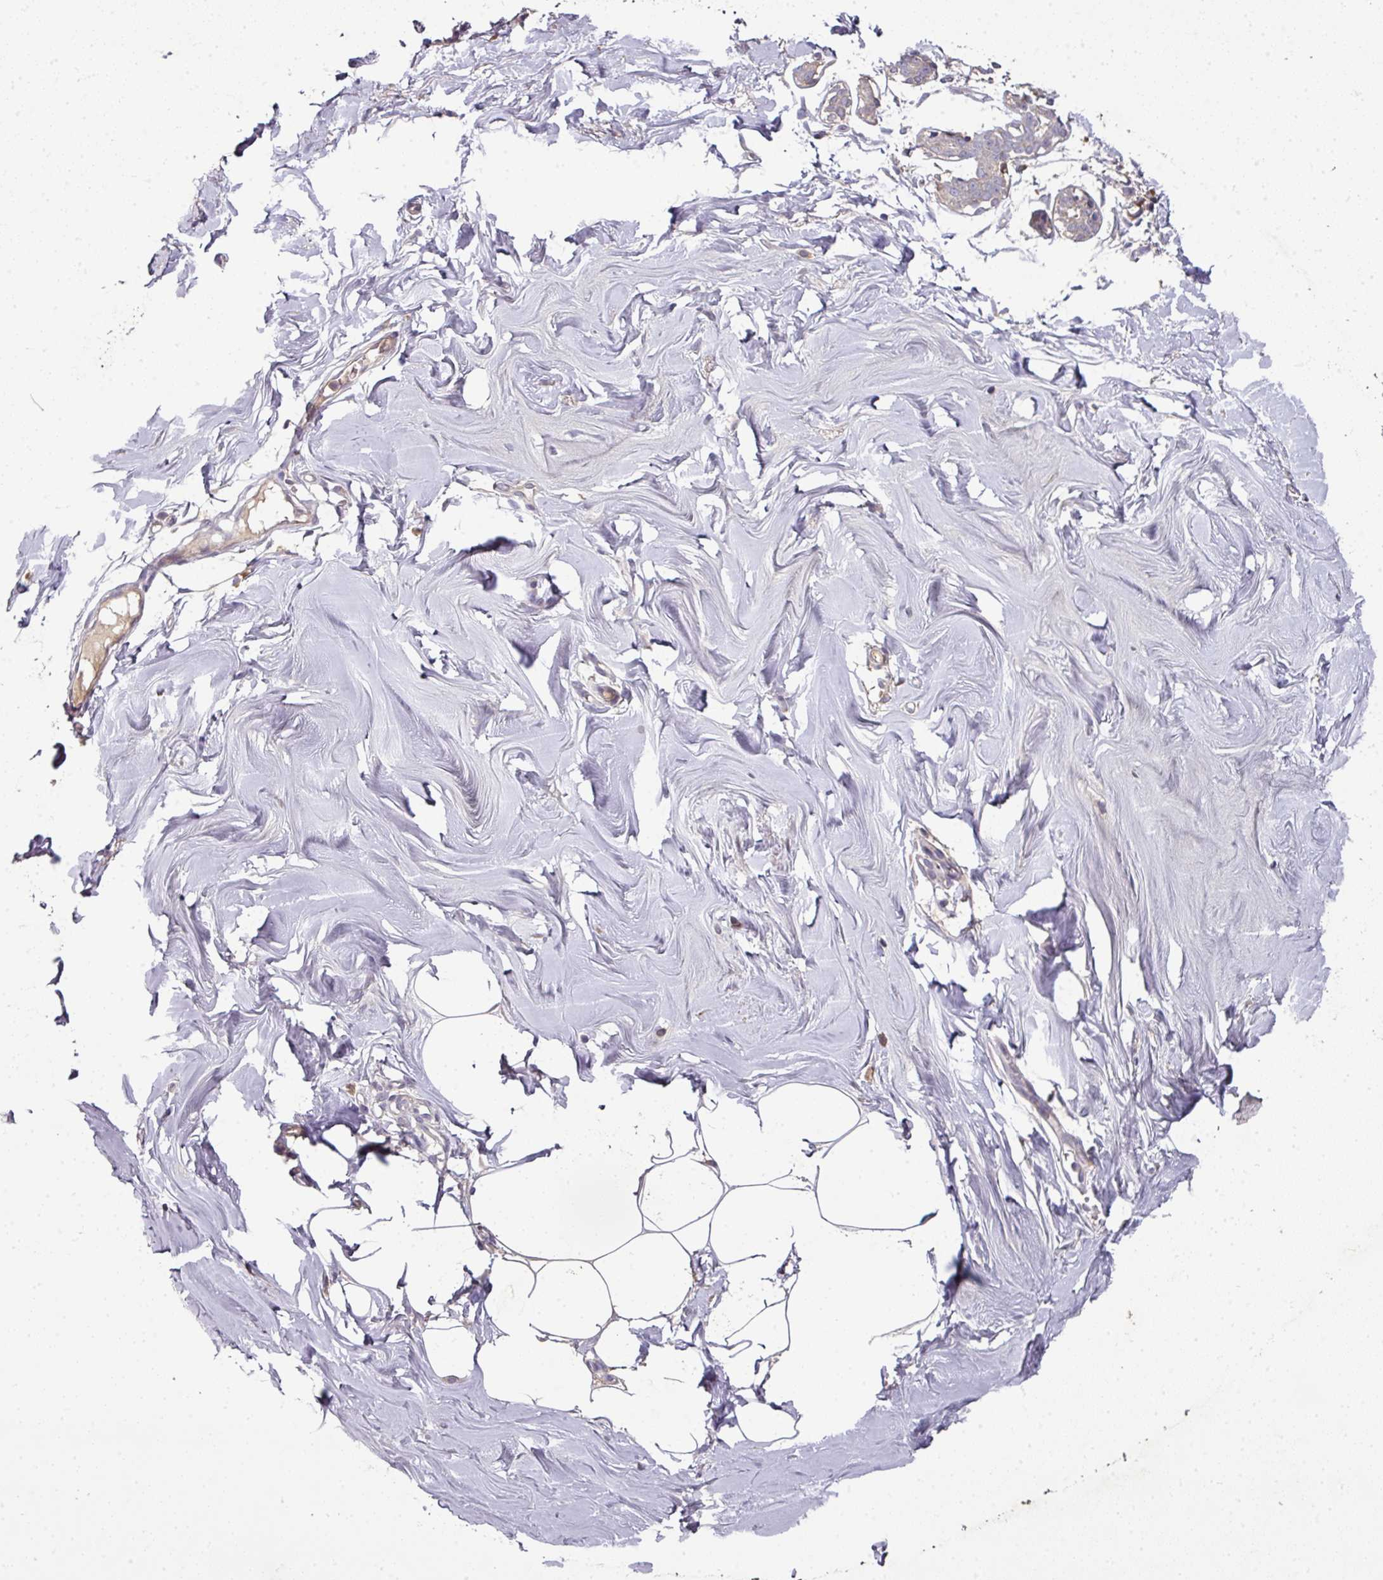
{"staining": {"intensity": "negative", "quantity": "none", "location": "none"}, "tissue": "breast", "cell_type": "Adipocytes", "image_type": "normal", "snomed": [{"axis": "morphology", "description": "Normal tissue, NOS"}, {"axis": "topography", "description": "Breast"}], "caption": "A high-resolution image shows immunohistochemistry (IHC) staining of unremarkable breast, which demonstrates no significant positivity in adipocytes. (Brightfield microscopy of DAB immunohistochemistry (IHC) at high magnification).", "gene": "SPCS3", "patient": {"sex": "female", "age": 27}}